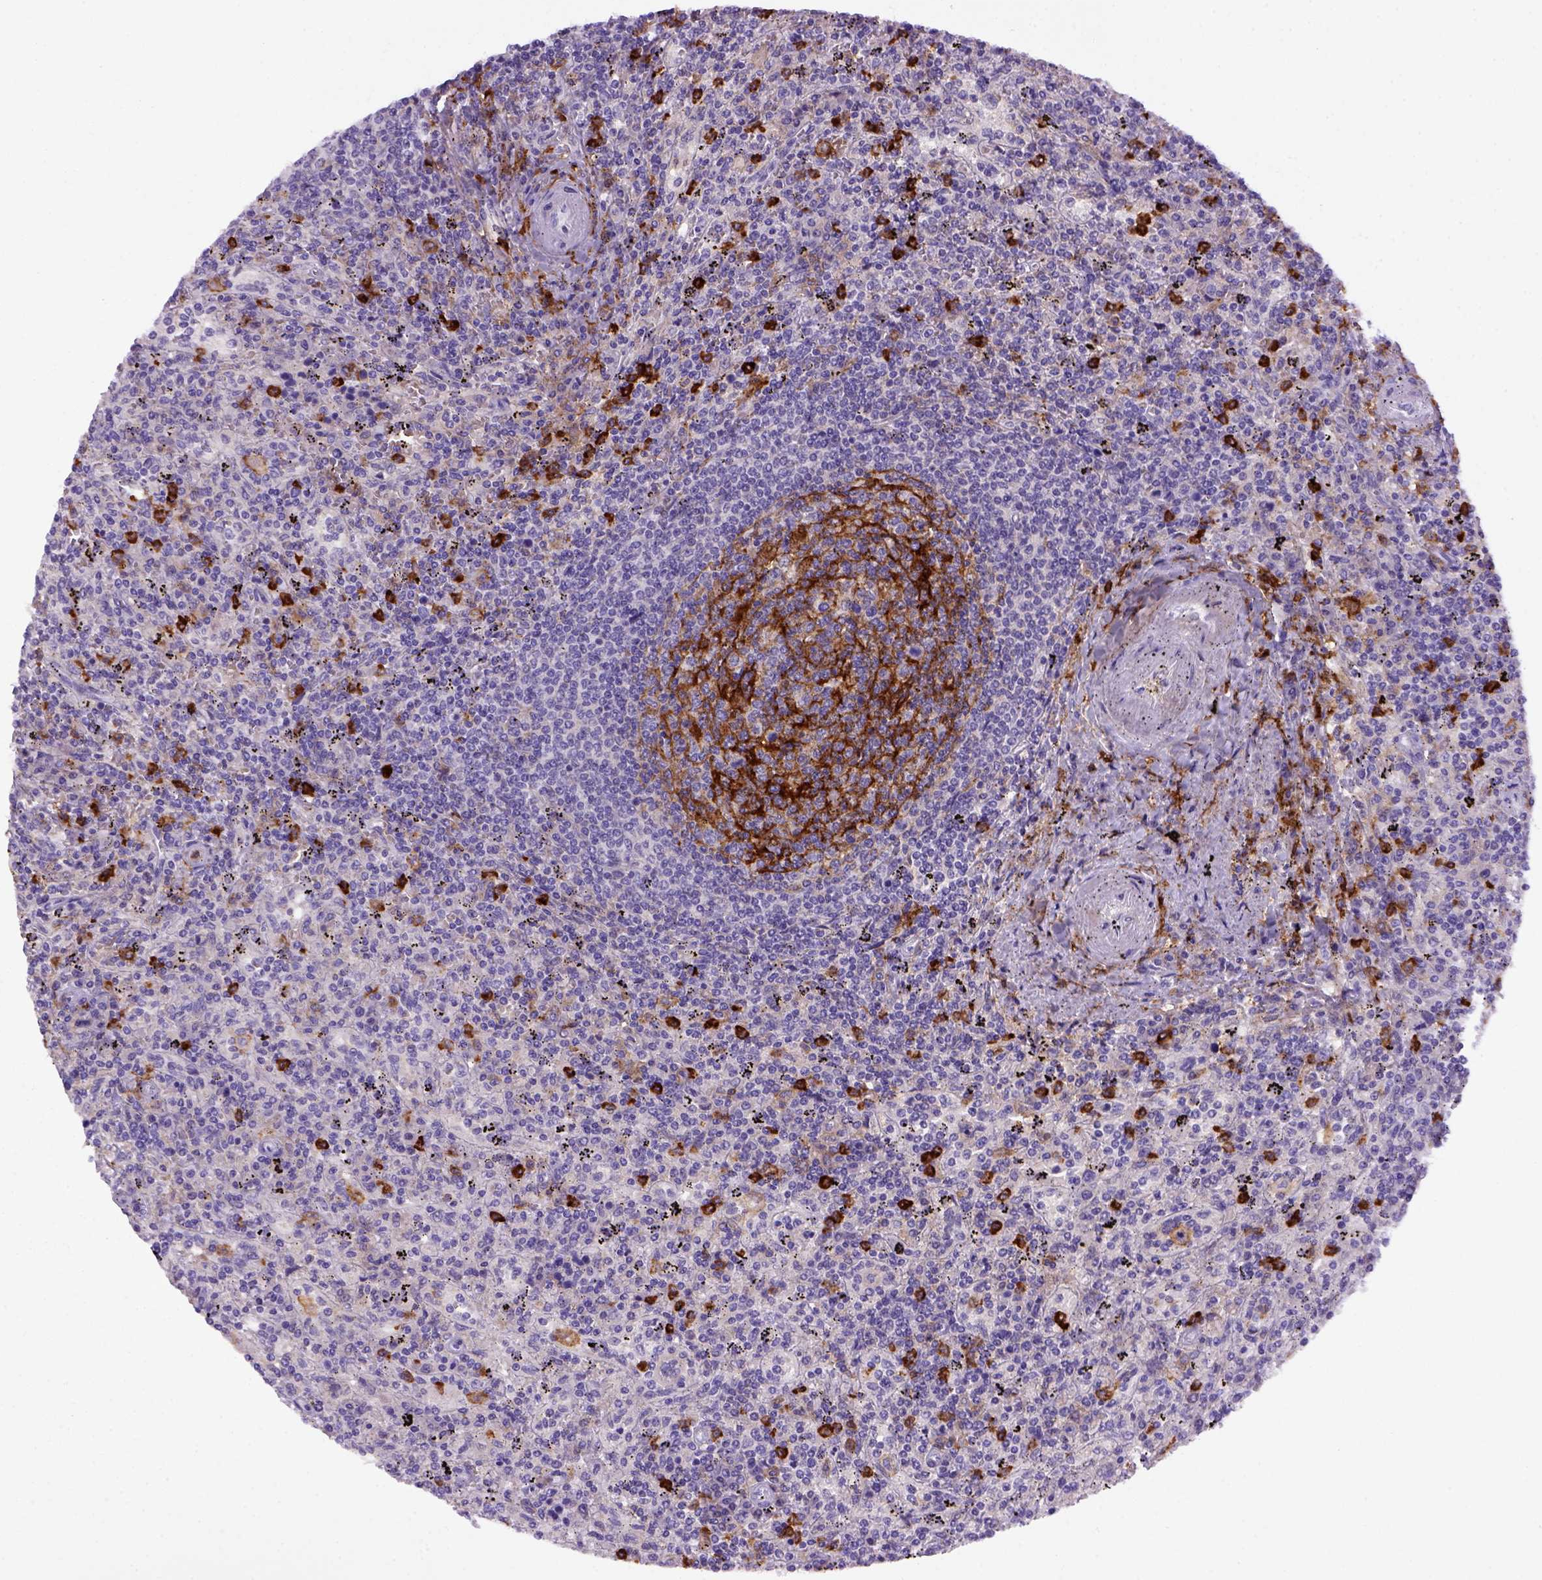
{"staining": {"intensity": "negative", "quantity": "none", "location": "none"}, "tissue": "lymphoma", "cell_type": "Tumor cells", "image_type": "cancer", "snomed": [{"axis": "morphology", "description": "Malignant lymphoma, non-Hodgkin's type, Low grade"}, {"axis": "topography", "description": "Spleen"}], "caption": "Immunohistochemical staining of malignant lymphoma, non-Hodgkin's type (low-grade) exhibits no significant expression in tumor cells. (Stains: DAB (3,3'-diaminobenzidine) immunohistochemistry (IHC) with hematoxylin counter stain, Microscopy: brightfield microscopy at high magnification).", "gene": "CD14", "patient": {"sex": "male", "age": 62}}